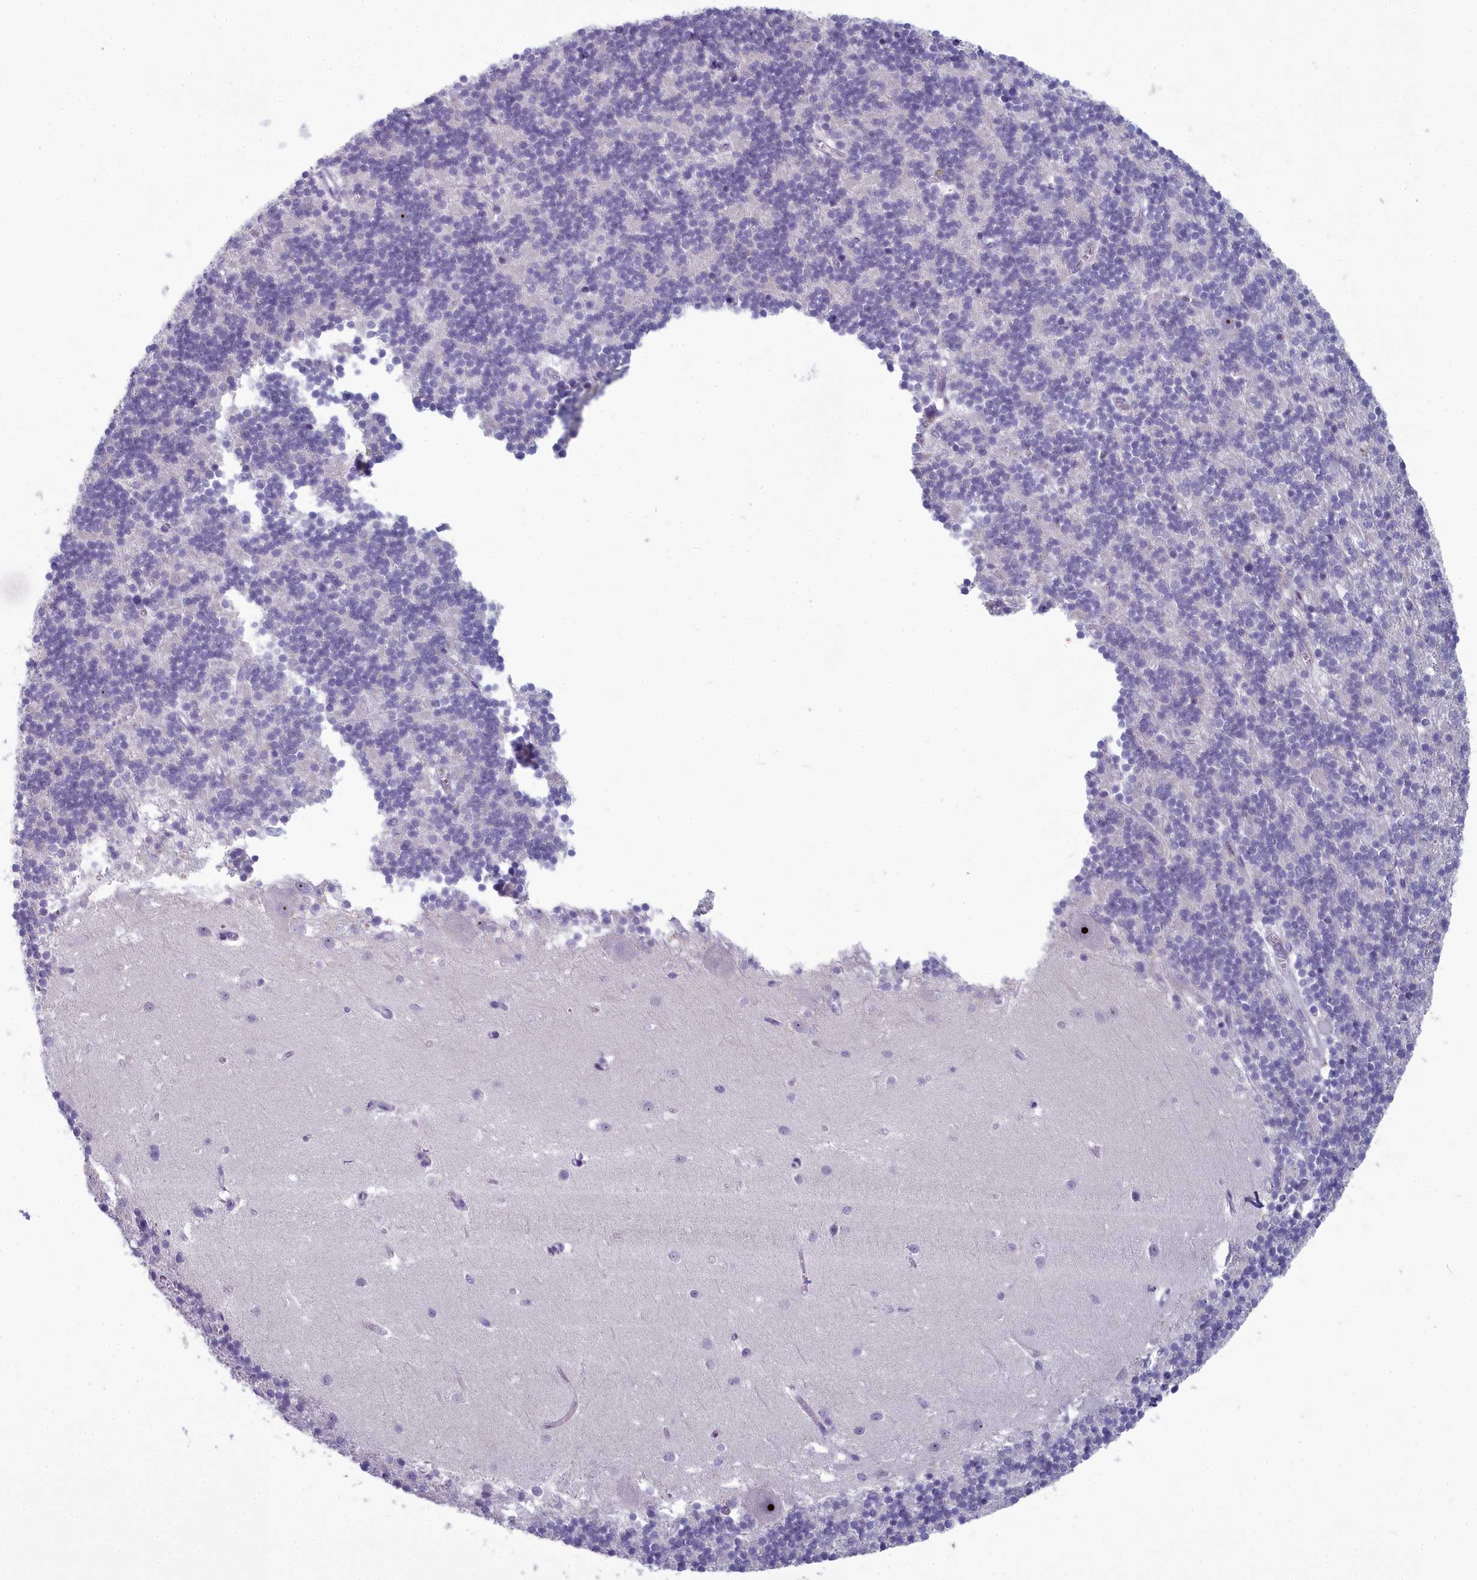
{"staining": {"intensity": "negative", "quantity": "none", "location": "none"}, "tissue": "cerebellum", "cell_type": "Cells in granular layer", "image_type": "normal", "snomed": [{"axis": "morphology", "description": "Normal tissue, NOS"}, {"axis": "topography", "description": "Cerebellum"}], "caption": "Cells in granular layer are negative for protein expression in benign human cerebellum.", "gene": "INSYN2A", "patient": {"sex": "male", "age": 54}}